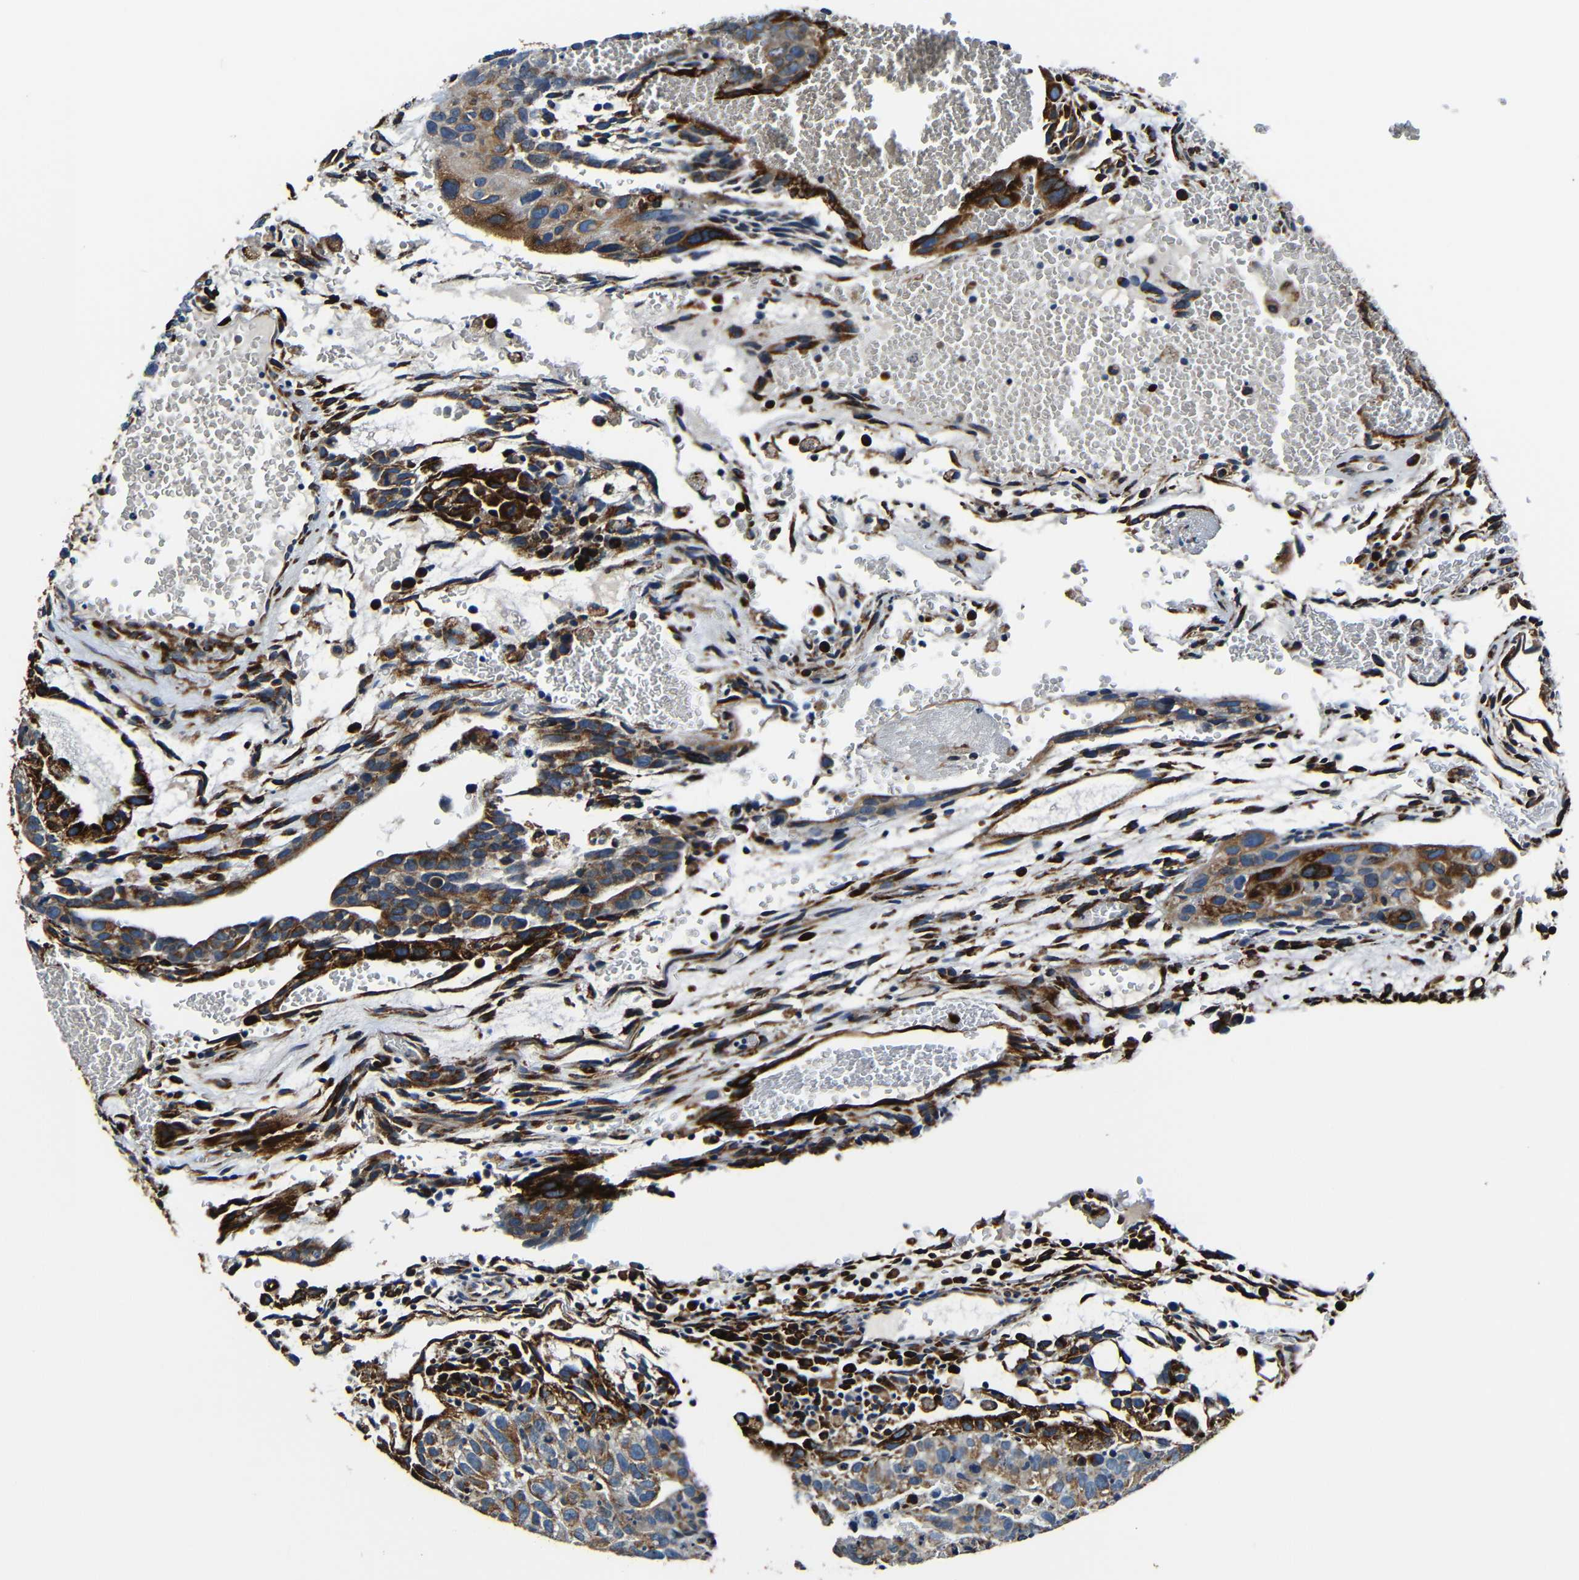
{"staining": {"intensity": "moderate", "quantity": ">75%", "location": "cytoplasmic/membranous"}, "tissue": "testis cancer", "cell_type": "Tumor cells", "image_type": "cancer", "snomed": [{"axis": "morphology", "description": "Seminoma, NOS"}, {"axis": "morphology", "description": "Carcinoma, Embryonal, NOS"}, {"axis": "topography", "description": "Testis"}], "caption": "IHC micrograph of testis cancer stained for a protein (brown), which demonstrates medium levels of moderate cytoplasmic/membranous positivity in approximately >75% of tumor cells.", "gene": "RRBP1", "patient": {"sex": "male", "age": 52}}